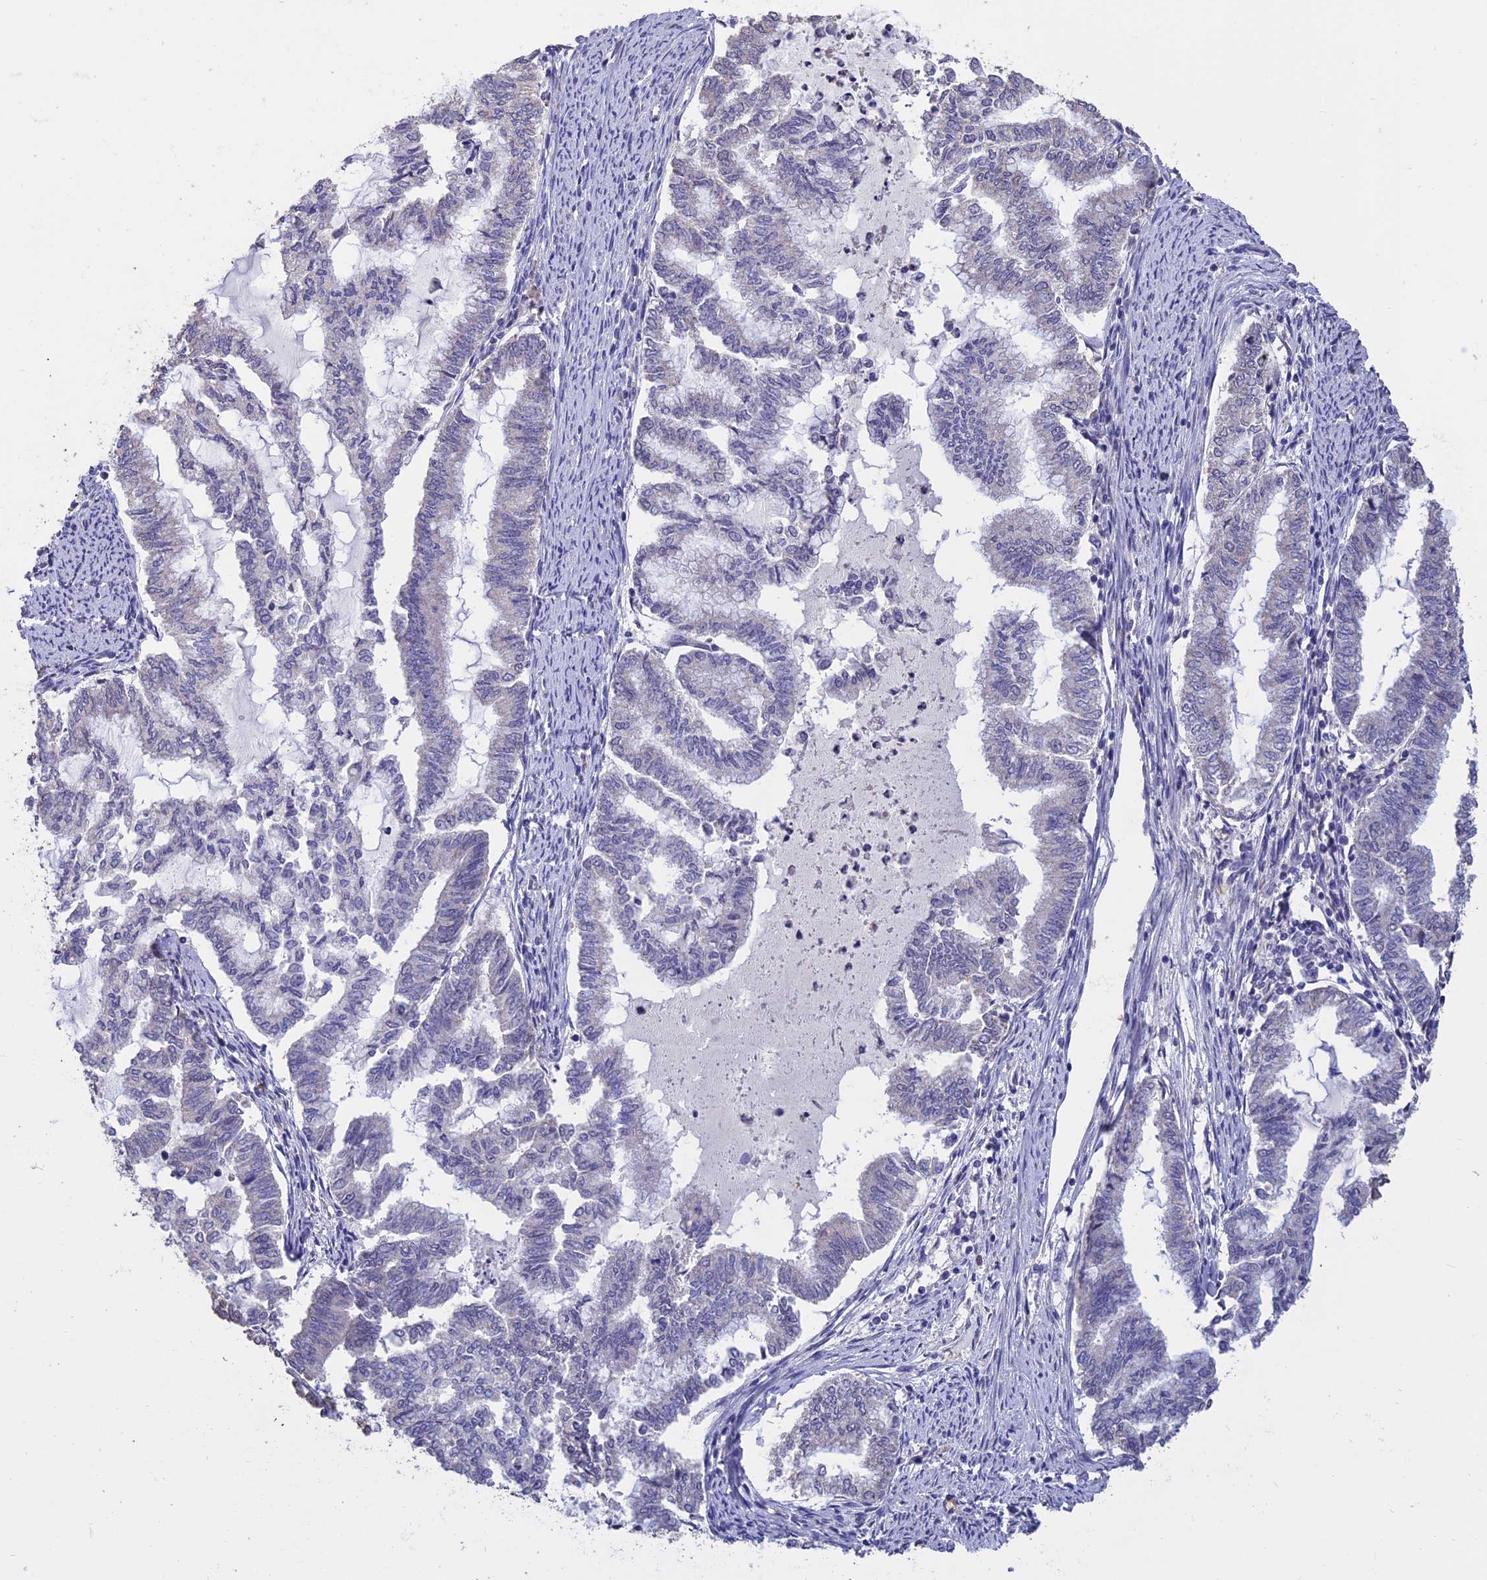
{"staining": {"intensity": "negative", "quantity": "none", "location": "none"}, "tissue": "endometrial cancer", "cell_type": "Tumor cells", "image_type": "cancer", "snomed": [{"axis": "morphology", "description": "Adenocarcinoma, NOS"}, {"axis": "topography", "description": "Endometrium"}], "caption": "High magnification brightfield microscopy of endometrial adenocarcinoma stained with DAB (brown) and counterstained with hematoxylin (blue): tumor cells show no significant staining.", "gene": "KNOP1", "patient": {"sex": "female", "age": 79}}